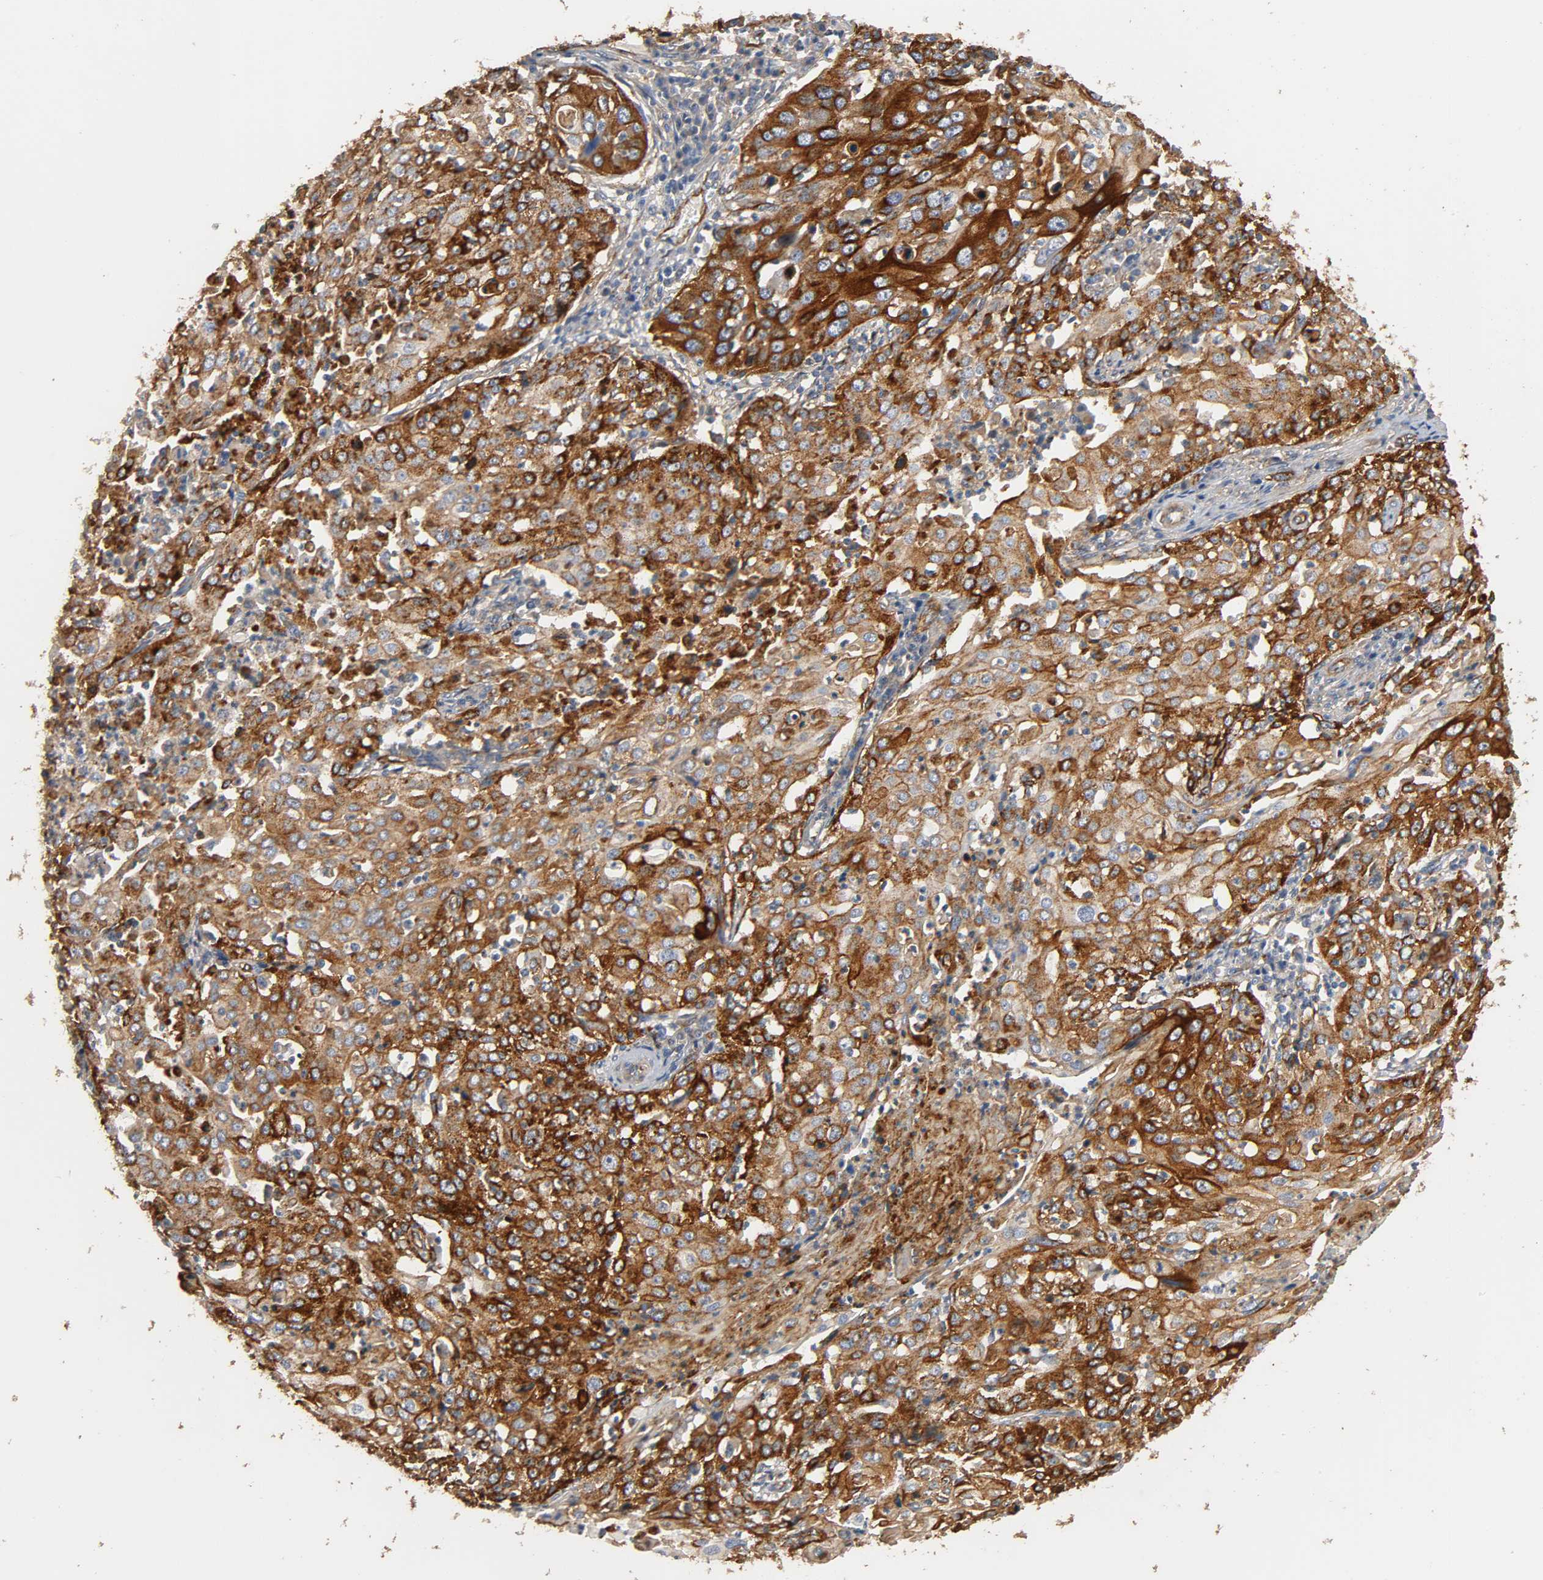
{"staining": {"intensity": "strong", "quantity": ">75%", "location": "cytoplasmic/membranous"}, "tissue": "cervical cancer", "cell_type": "Tumor cells", "image_type": "cancer", "snomed": [{"axis": "morphology", "description": "Squamous cell carcinoma, NOS"}, {"axis": "topography", "description": "Cervix"}], "caption": "Squamous cell carcinoma (cervical) was stained to show a protein in brown. There is high levels of strong cytoplasmic/membranous staining in approximately >75% of tumor cells. The protein of interest is shown in brown color, while the nuclei are stained blue.", "gene": "IFITM3", "patient": {"sex": "female", "age": 39}}